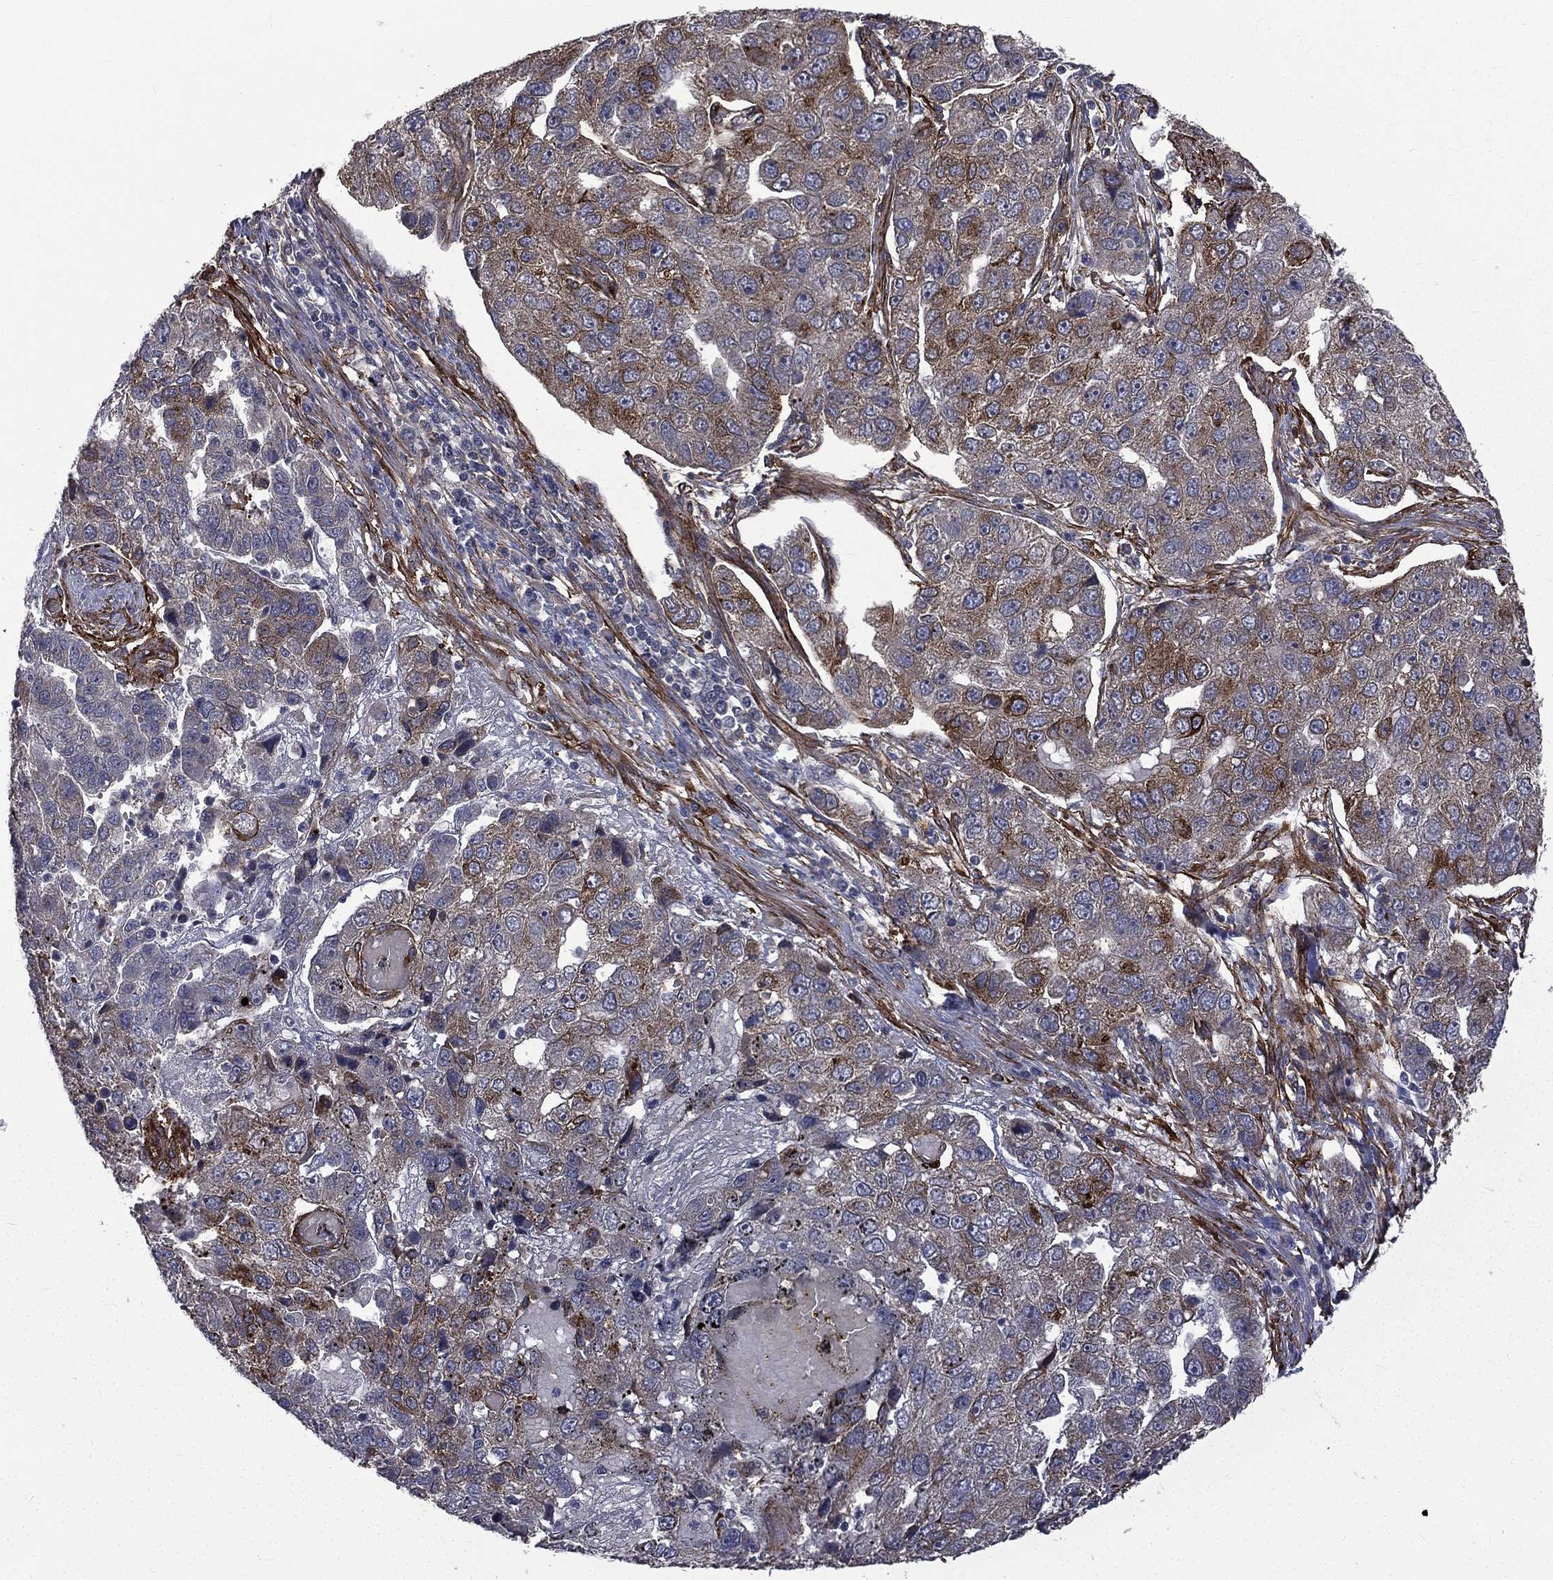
{"staining": {"intensity": "moderate", "quantity": "<25%", "location": "cytoplasmic/membranous"}, "tissue": "pancreatic cancer", "cell_type": "Tumor cells", "image_type": "cancer", "snomed": [{"axis": "morphology", "description": "Adenocarcinoma, NOS"}, {"axis": "topography", "description": "Pancreas"}], "caption": "Immunohistochemistry (IHC) histopathology image of neoplastic tissue: human pancreatic adenocarcinoma stained using immunohistochemistry (IHC) demonstrates low levels of moderate protein expression localized specifically in the cytoplasmic/membranous of tumor cells, appearing as a cytoplasmic/membranous brown color.", "gene": "PPFIBP1", "patient": {"sex": "female", "age": 61}}